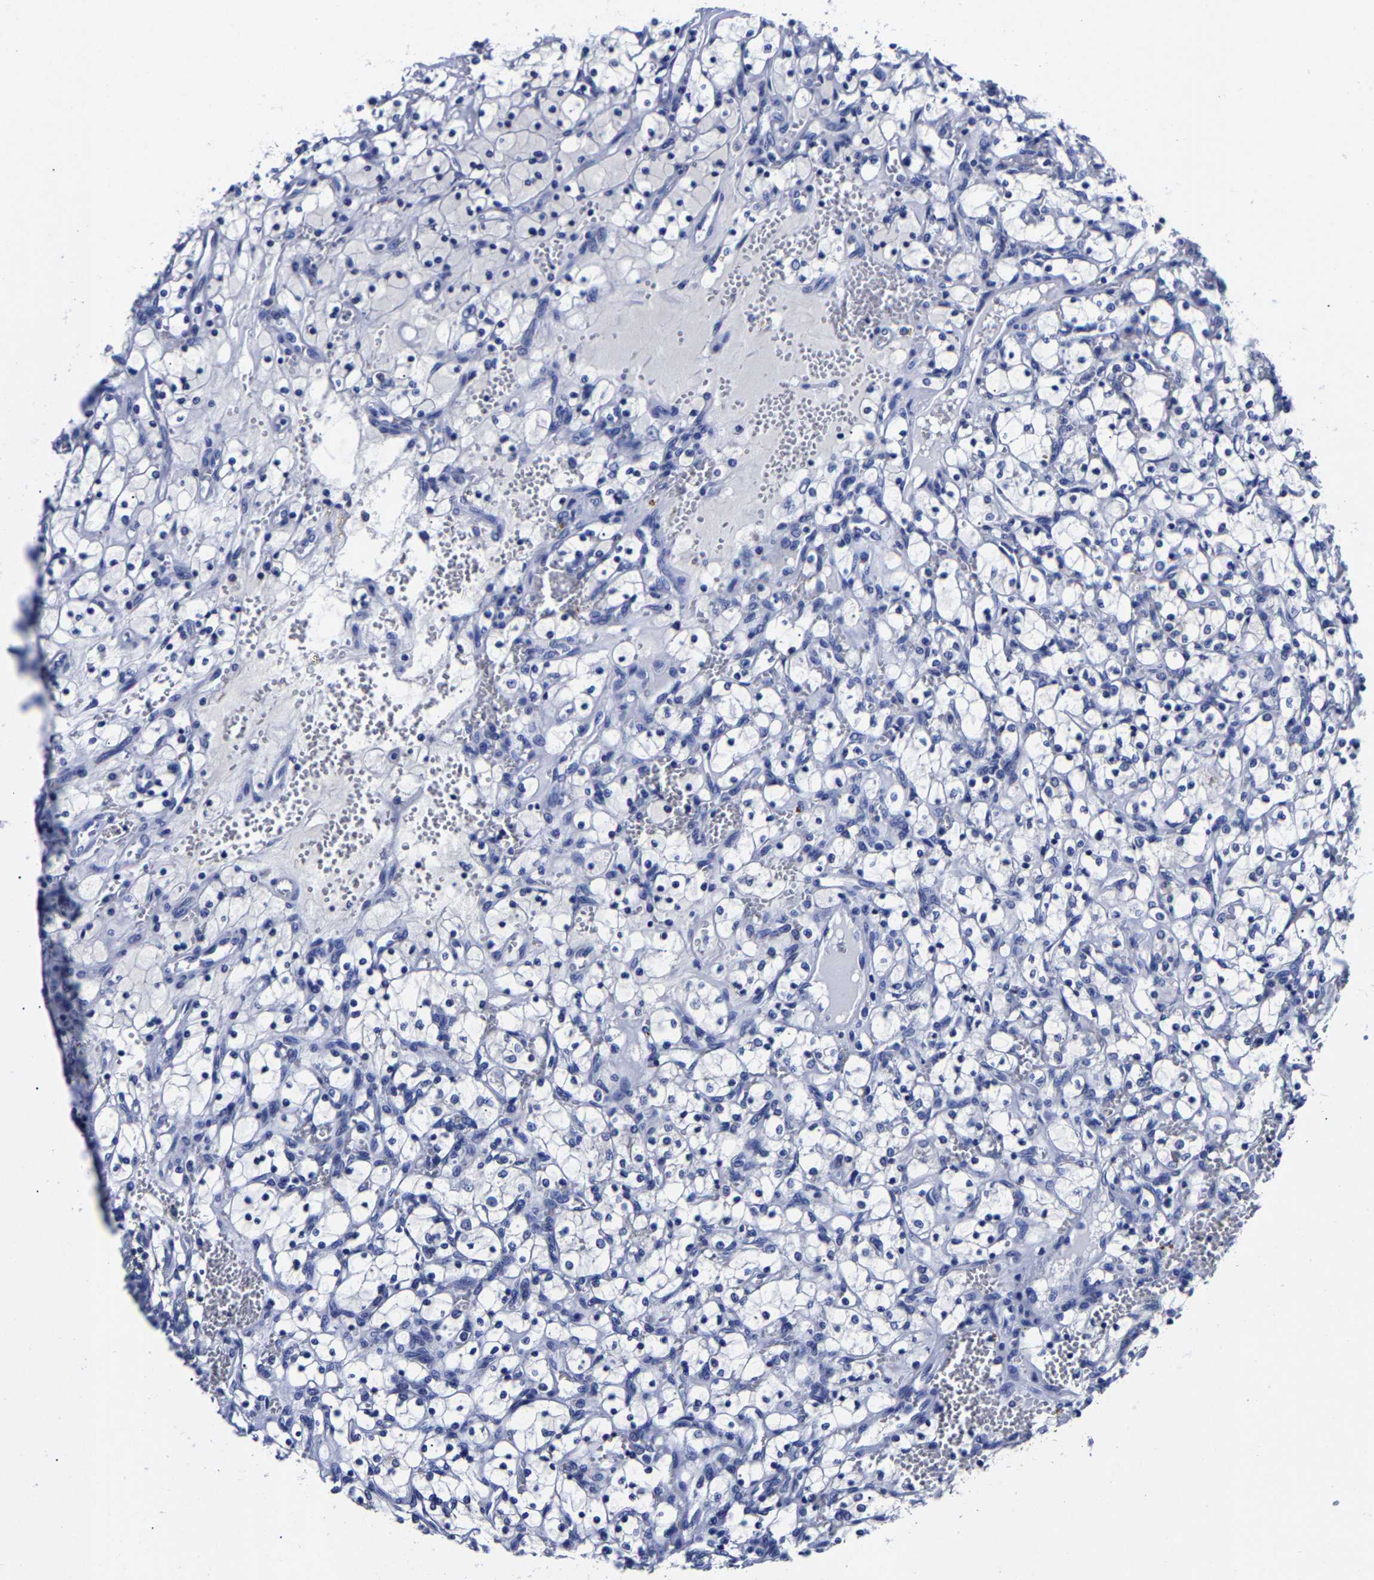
{"staining": {"intensity": "negative", "quantity": "none", "location": "none"}, "tissue": "renal cancer", "cell_type": "Tumor cells", "image_type": "cancer", "snomed": [{"axis": "morphology", "description": "Adenocarcinoma, NOS"}, {"axis": "topography", "description": "Kidney"}], "caption": "IHC photomicrograph of human adenocarcinoma (renal) stained for a protein (brown), which demonstrates no expression in tumor cells.", "gene": "CPA2", "patient": {"sex": "female", "age": 69}}